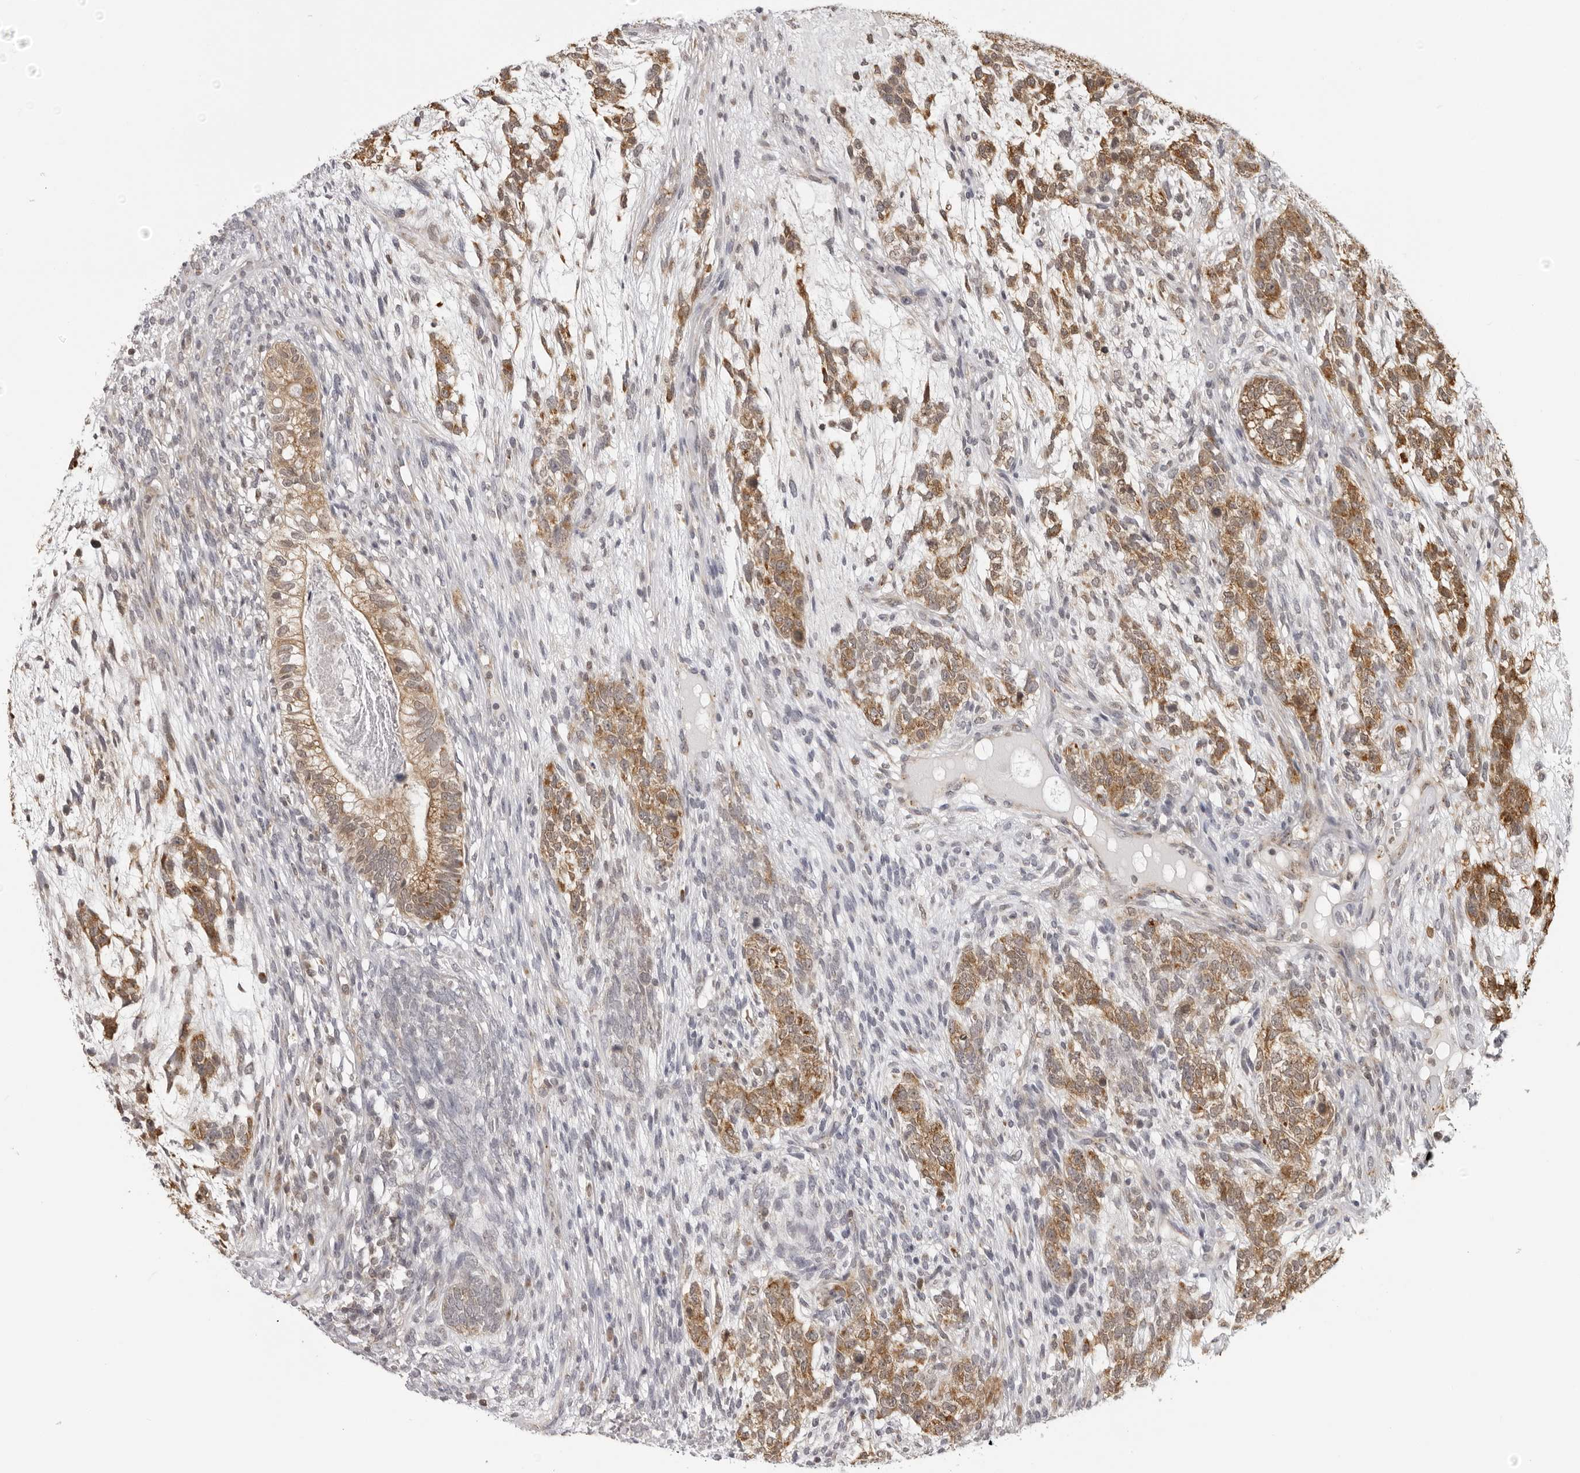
{"staining": {"intensity": "moderate", "quantity": ">75%", "location": "cytoplasmic/membranous"}, "tissue": "testis cancer", "cell_type": "Tumor cells", "image_type": "cancer", "snomed": [{"axis": "morphology", "description": "Seminoma, NOS"}, {"axis": "morphology", "description": "Carcinoma, Embryonal, NOS"}, {"axis": "topography", "description": "Testis"}], "caption": "Testis seminoma was stained to show a protein in brown. There is medium levels of moderate cytoplasmic/membranous staining in approximately >75% of tumor cells.", "gene": "MRPS15", "patient": {"sex": "male", "age": 28}}